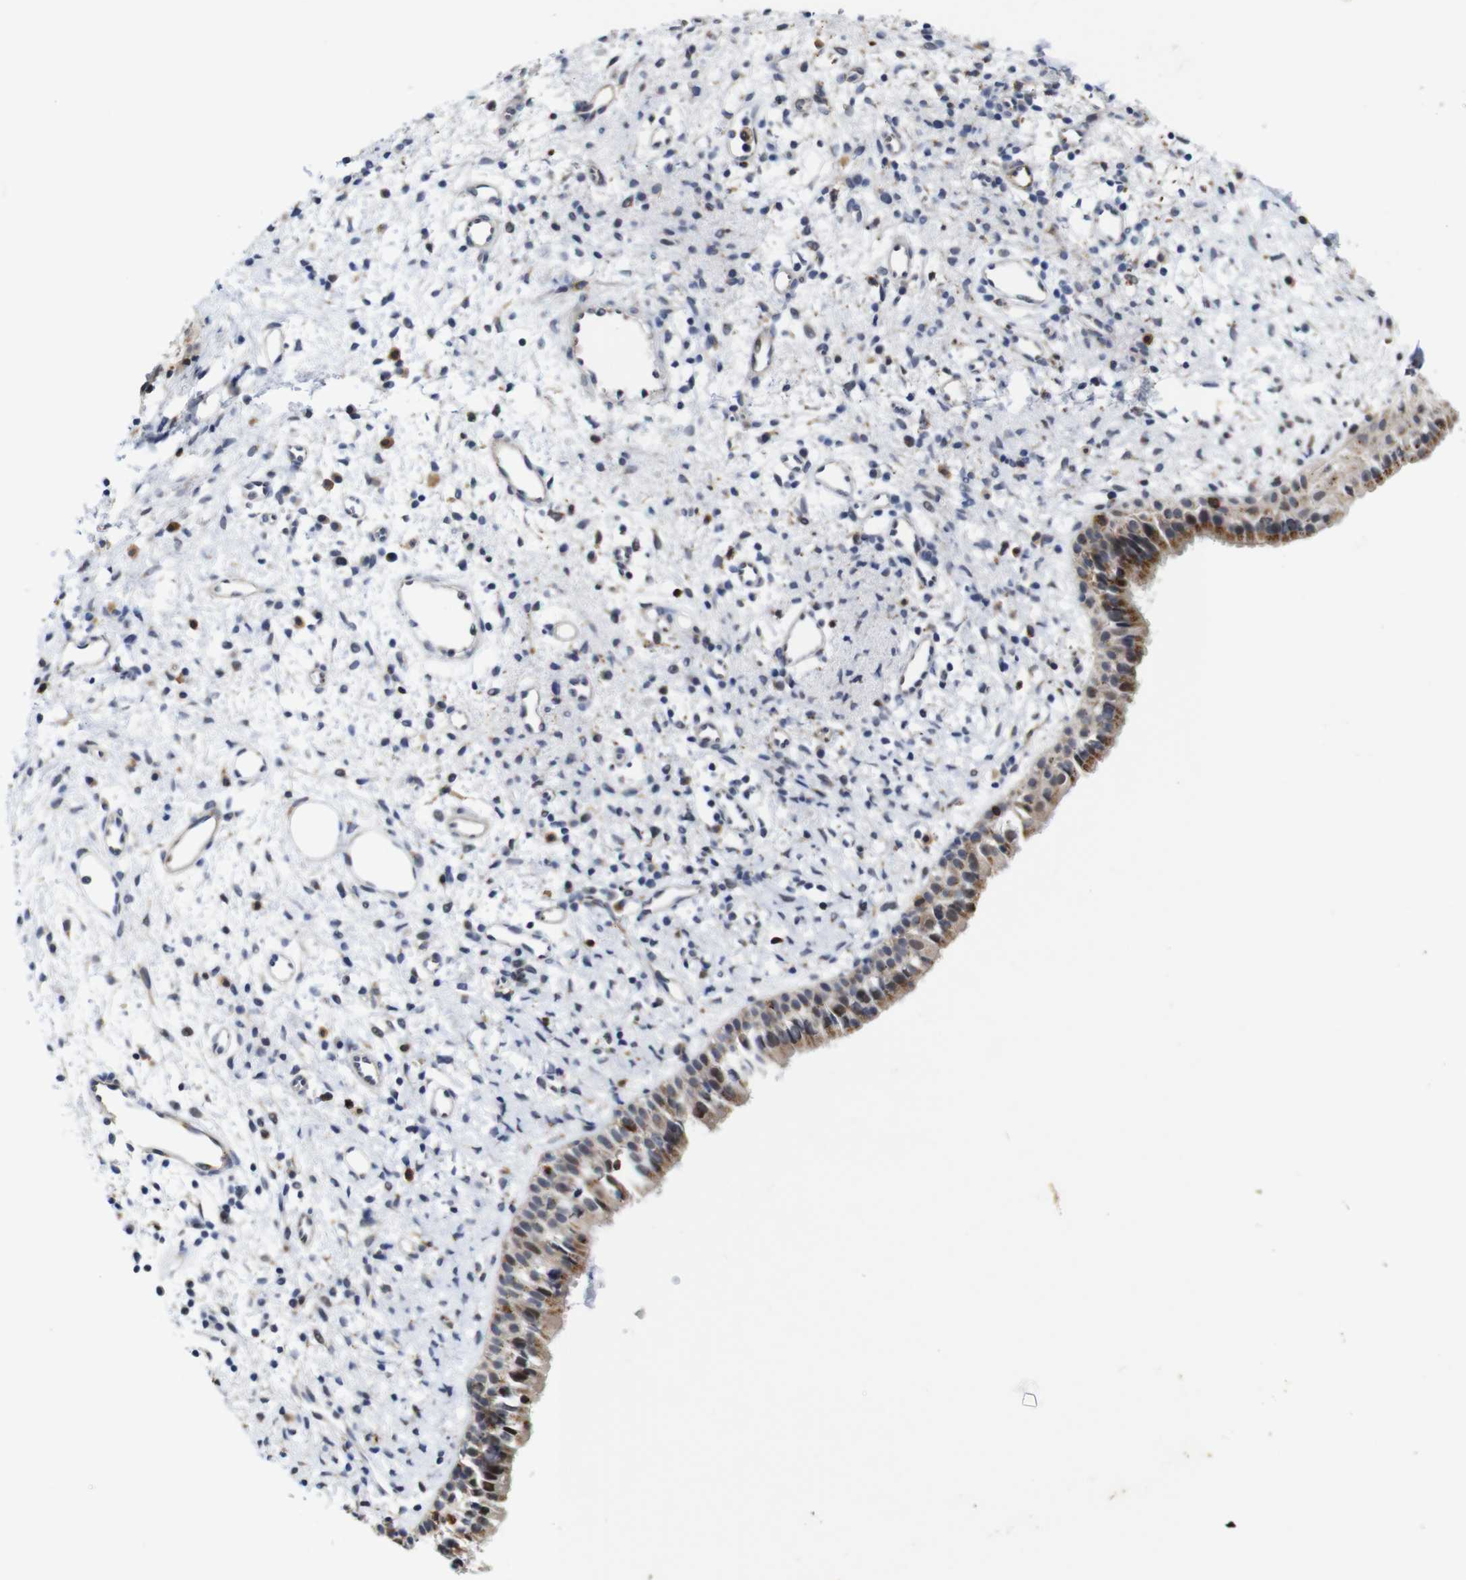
{"staining": {"intensity": "moderate", "quantity": "25%-75%", "location": "cytoplasmic/membranous,nuclear"}, "tissue": "nasopharynx", "cell_type": "Respiratory epithelial cells", "image_type": "normal", "snomed": [{"axis": "morphology", "description": "Normal tissue, NOS"}, {"axis": "topography", "description": "Nasopharynx"}], "caption": "Protein analysis of normal nasopharynx reveals moderate cytoplasmic/membranous,nuclear positivity in approximately 25%-75% of respiratory epithelial cells.", "gene": "FURIN", "patient": {"sex": "male", "age": 22}}